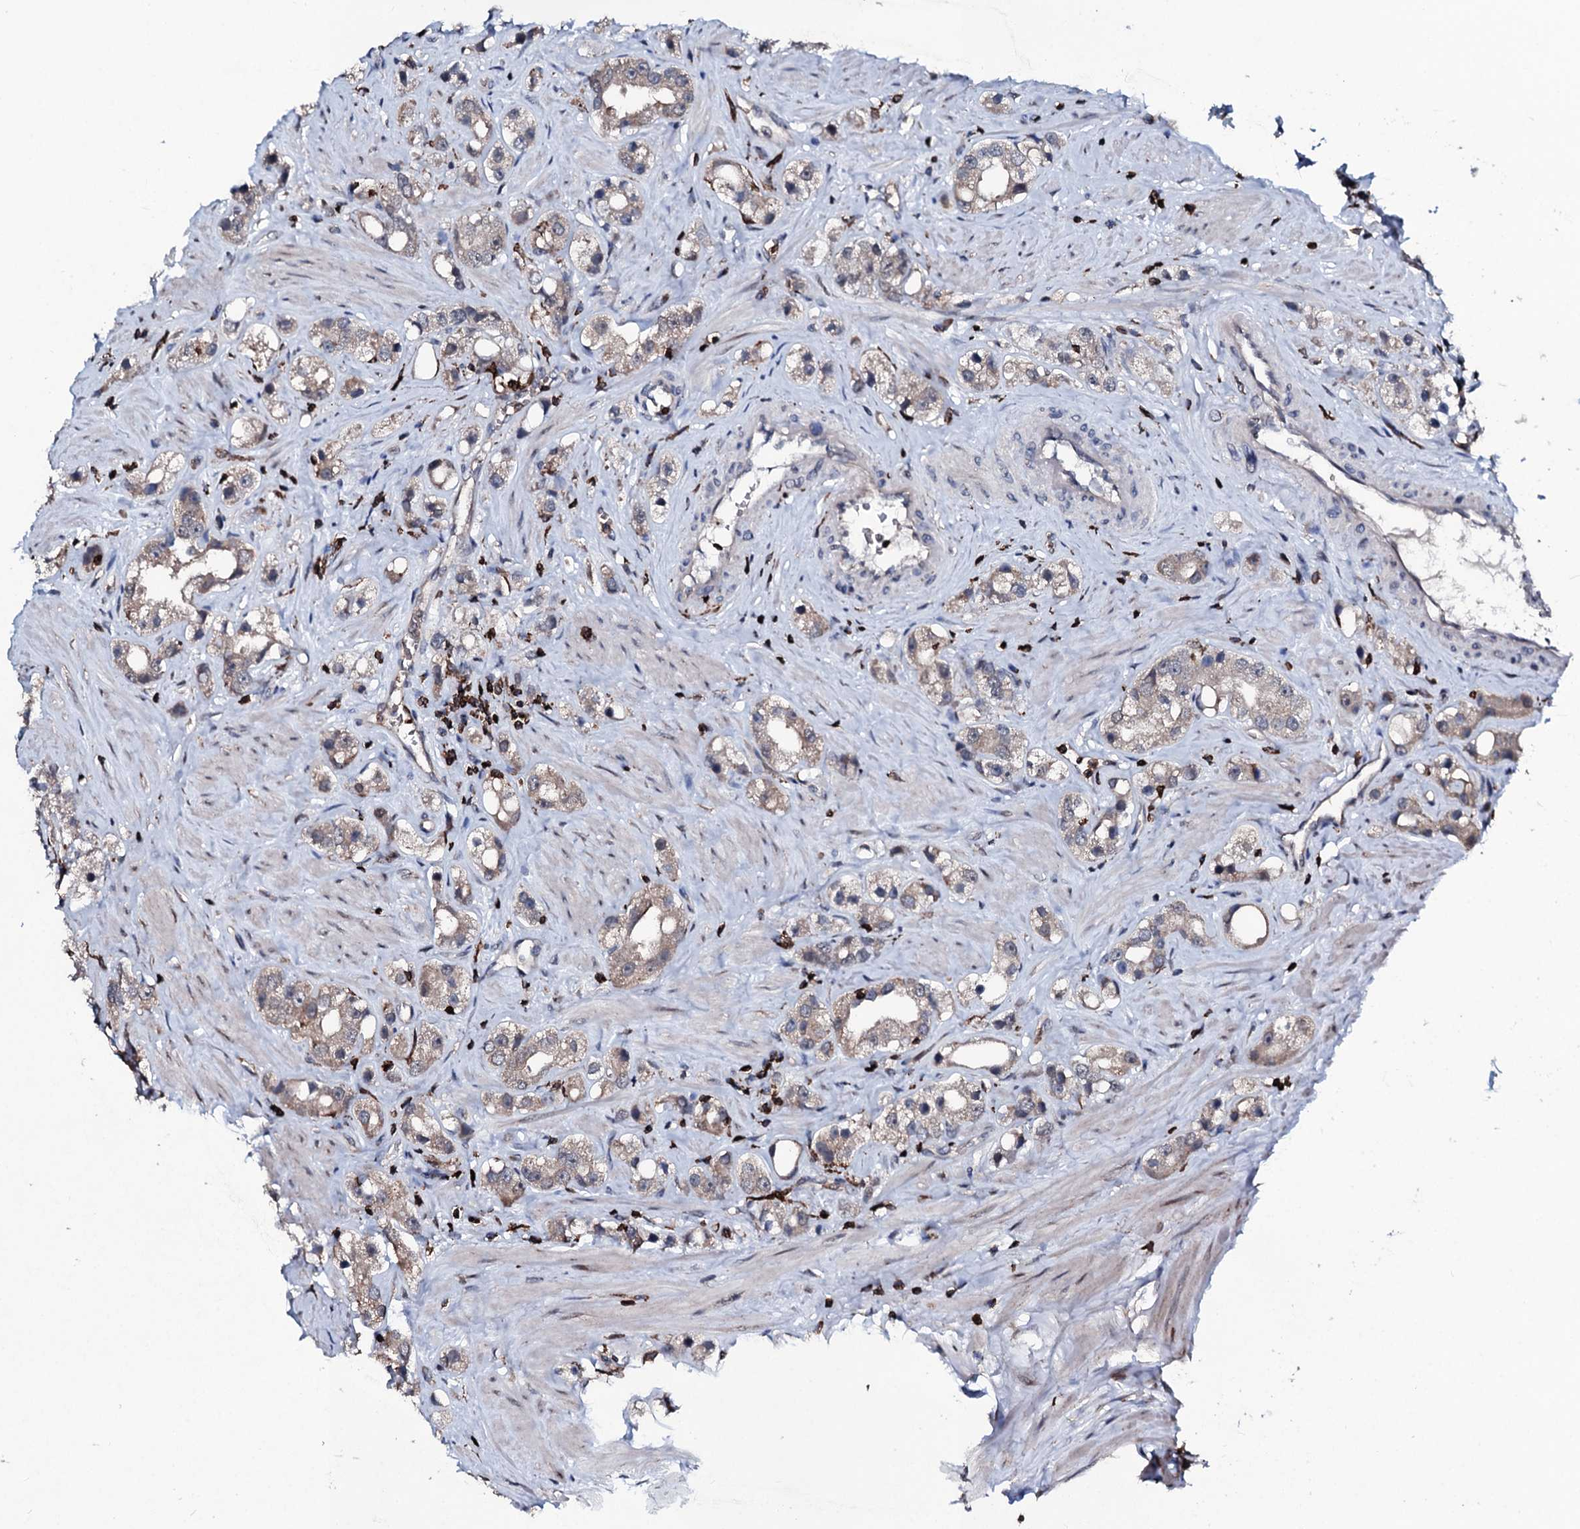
{"staining": {"intensity": "negative", "quantity": "none", "location": "none"}, "tissue": "prostate cancer", "cell_type": "Tumor cells", "image_type": "cancer", "snomed": [{"axis": "morphology", "description": "Adenocarcinoma, NOS"}, {"axis": "topography", "description": "Prostate"}], "caption": "High power microscopy micrograph of an immunohistochemistry (IHC) image of adenocarcinoma (prostate), revealing no significant staining in tumor cells.", "gene": "OGFOD2", "patient": {"sex": "male", "age": 79}}